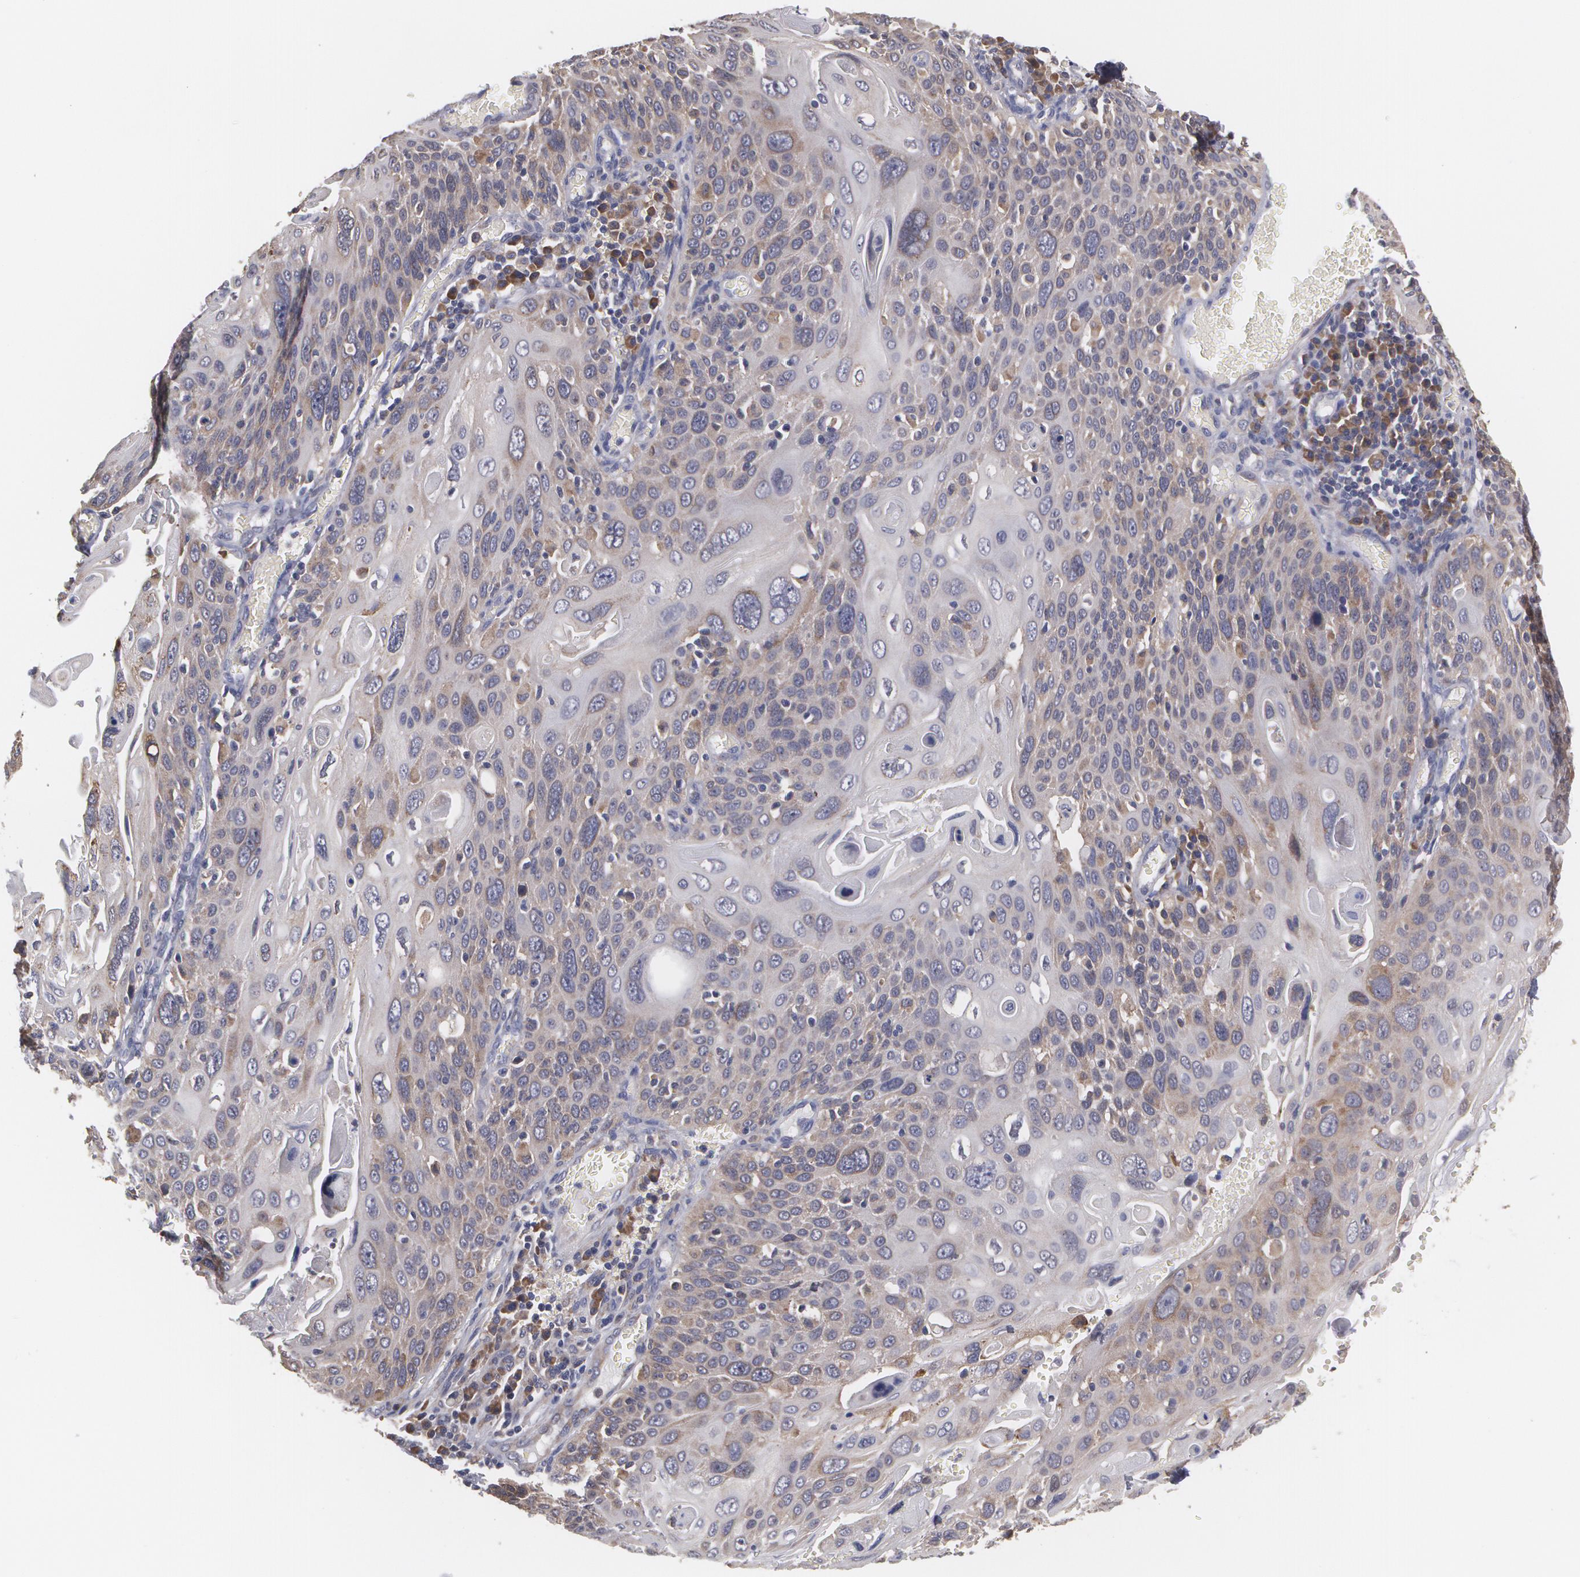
{"staining": {"intensity": "moderate", "quantity": "25%-75%", "location": "cytoplasmic/membranous"}, "tissue": "cervical cancer", "cell_type": "Tumor cells", "image_type": "cancer", "snomed": [{"axis": "morphology", "description": "Squamous cell carcinoma, NOS"}, {"axis": "topography", "description": "Cervix"}], "caption": "This photomicrograph exhibits immunohistochemistry (IHC) staining of human cervical squamous cell carcinoma, with medium moderate cytoplasmic/membranous expression in approximately 25%-75% of tumor cells.", "gene": "MTHFD1", "patient": {"sex": "female", "age": 54}}